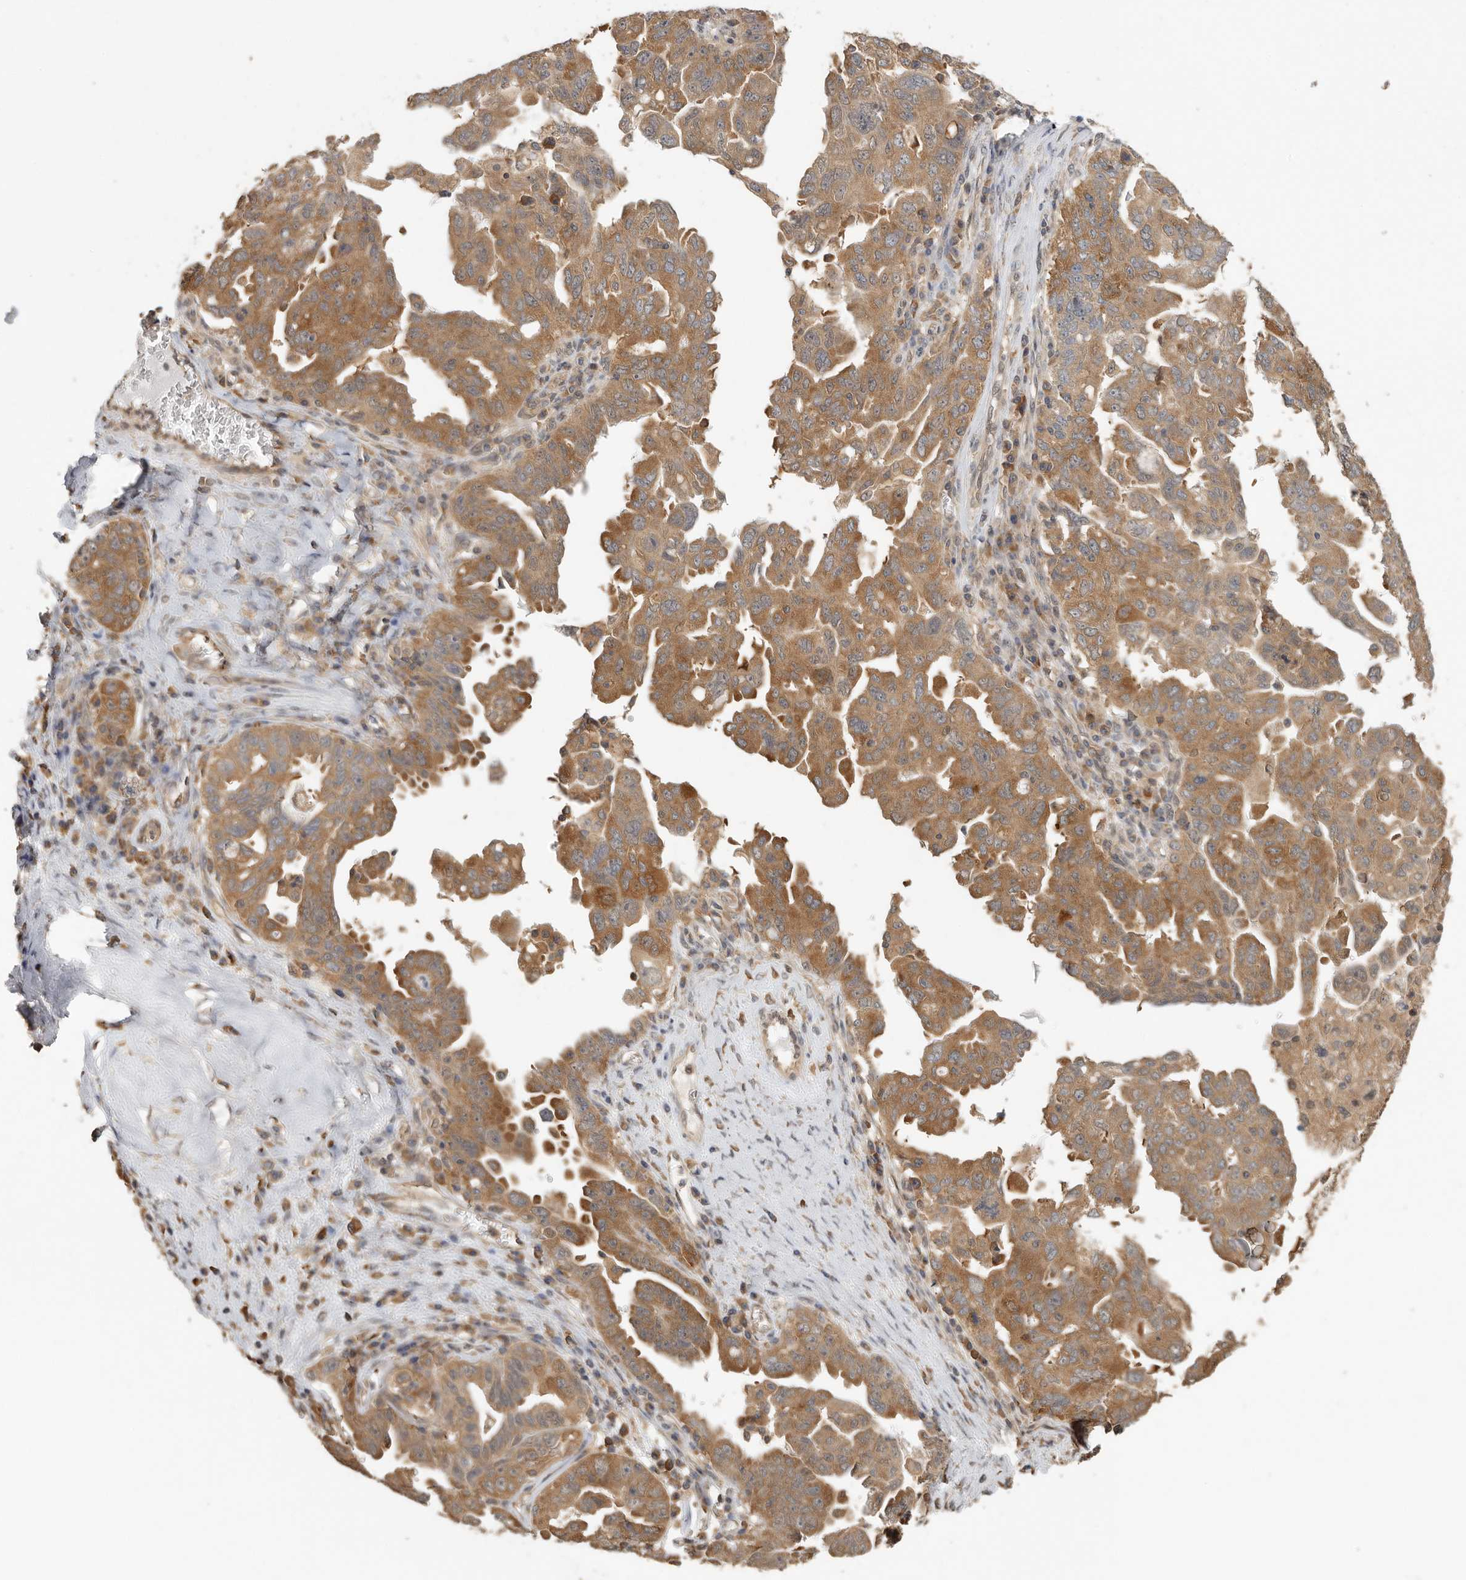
{"staining": {"intensity": "moderate", "quantity": ">75%", "location": "cytoplasmic/membranous"}, "tissue": "ovarian cancer", "cell_type": "Tumor cells", "image_type": "cancer", "snomed": [{"axis": "morphology", "description": "Carcinoma, endometroid"}, {"axis": "topography", "description": "Ovary"}], "caption": "Immunohistochemistry photomicrograph of neoplastic tissue: human ovarian cancer (endometroid carcinoma) stained using immunohistochemistry (IHC) exhibits medium levels of moderate protein expression localized specifically in the cytoplasmic/membranous of tumor cells, appearing as a cytoplasmic/membranous brown color.", "gene": "CCT8", "patient": {"sex": "female", "age": 62}}